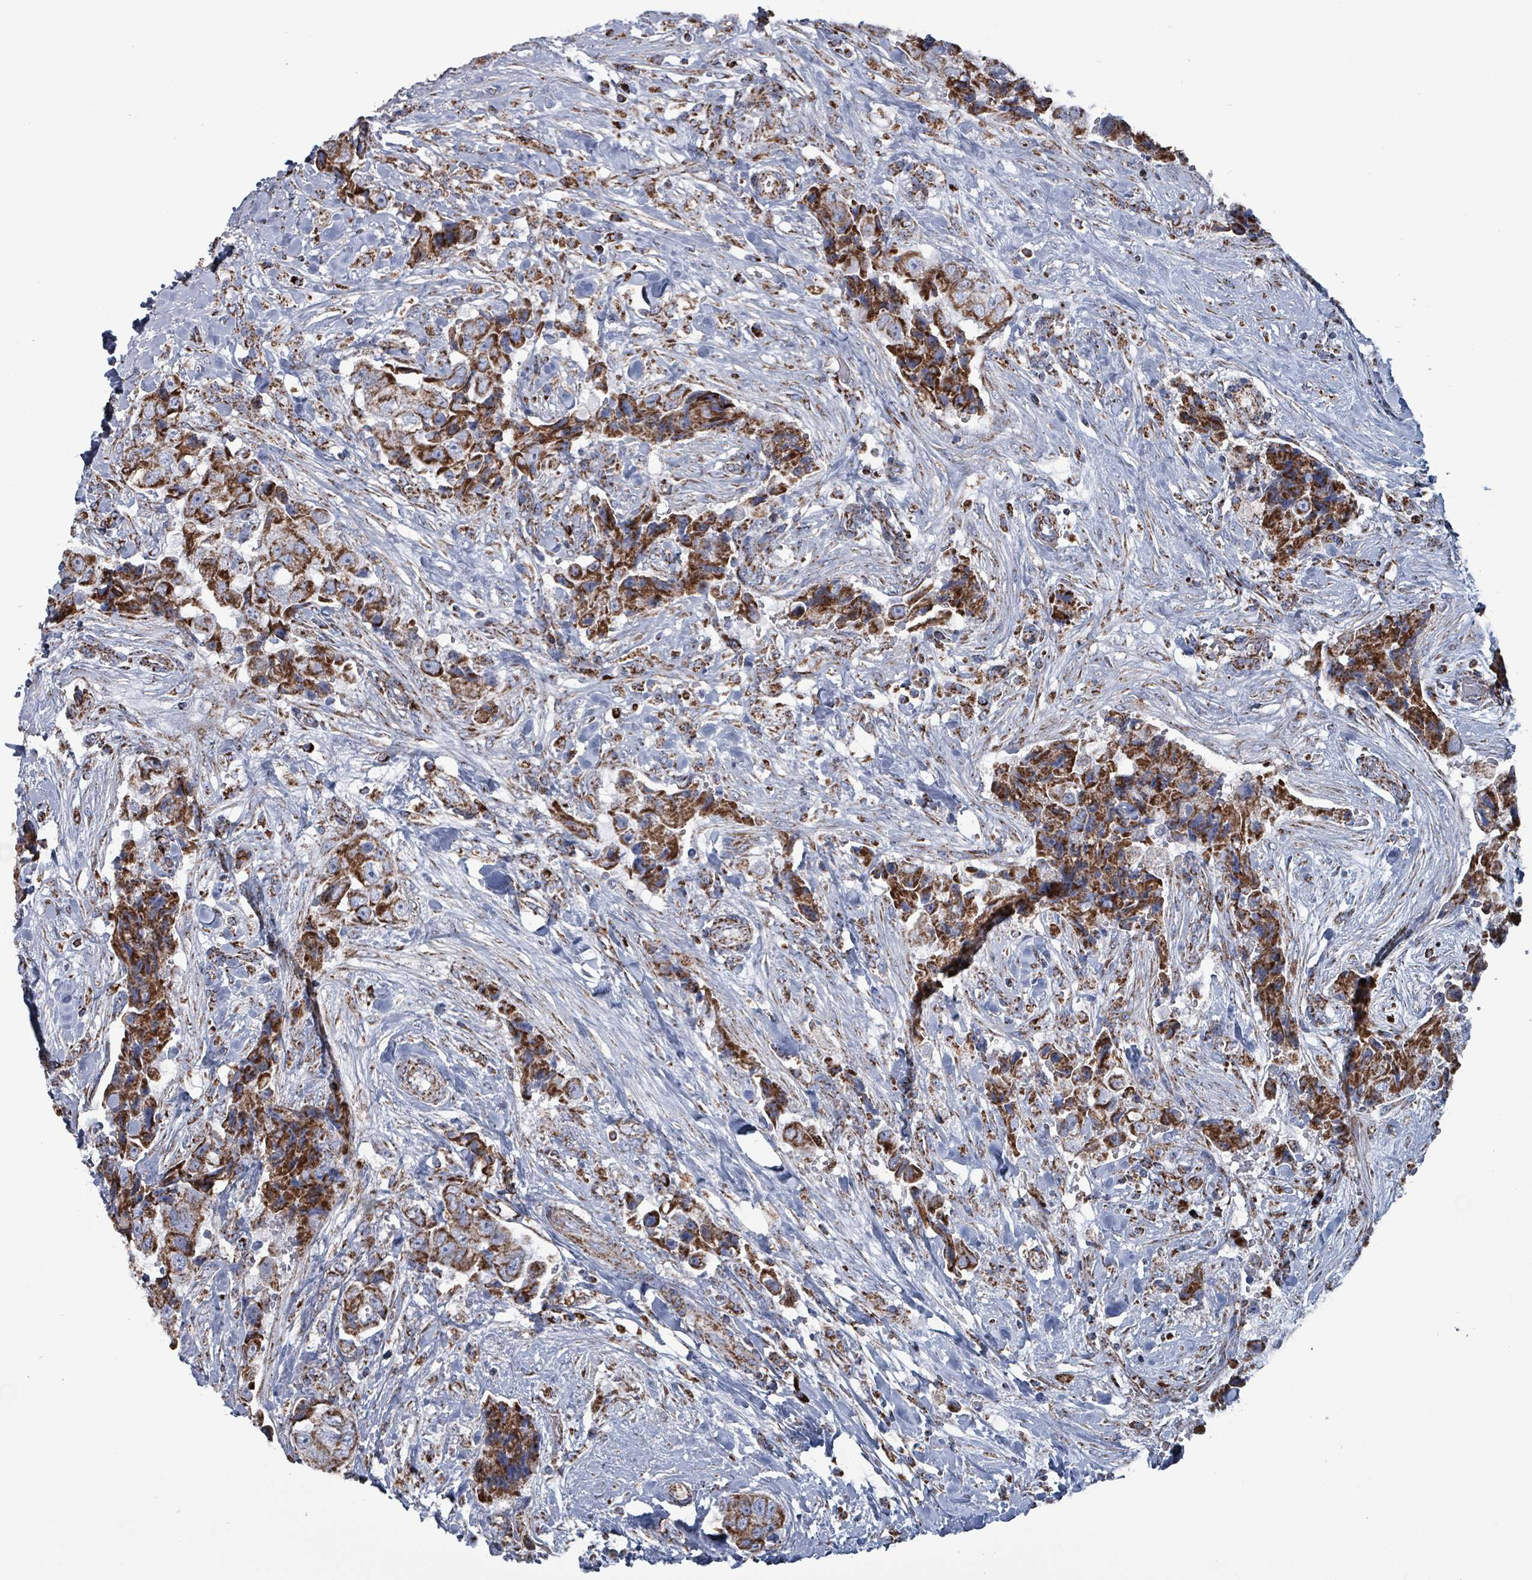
{"staining": {"intensity": "strong", "quantity": ">75%", "location": "cytoplasmic/membranous"}, "tissue": "breast cancer", "cell_type": "Tumor cells", "image_type": "cancer", "snomed": [{"axis": "morphology", "description": "Normal tissue, NOS"}, {"axis": "morphology", "description": "Duct carcinoma"}, {"axis": "topography", "description": "Breast"}], "caption": "DAB (3,3'-diaminobenzidine) immunohistochemical staining of breast cancer exhibits strong cytoplasmic/membranous protein expression in about >75% of tumor cells.", "gene": "IDH3B", "patient": {"sex": "female", "age": 62}}